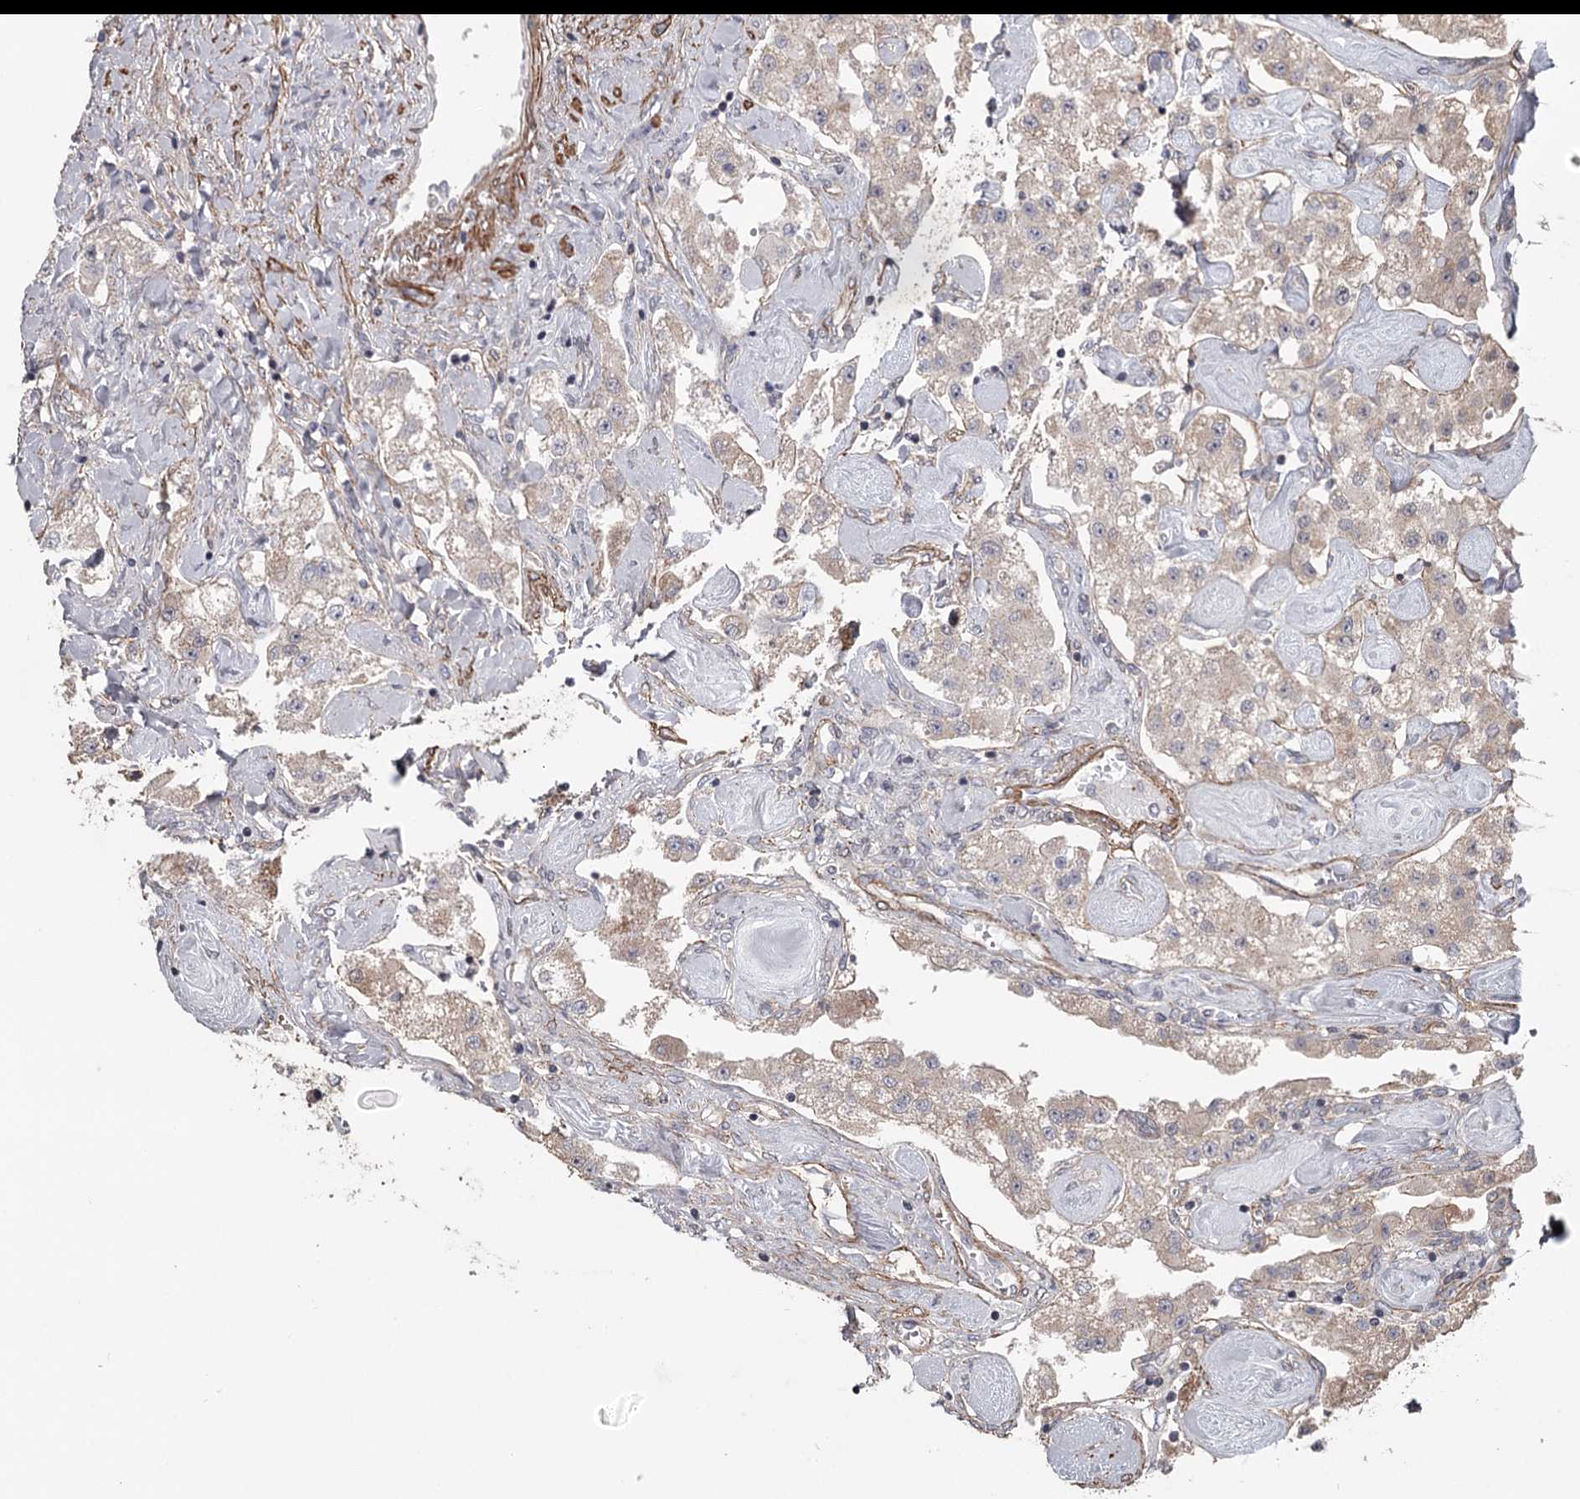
{"staining": {"intensity": "weak", "quantity": ">75%", "location": "cytoplasmic/membranous"}, "tissue": "carcinoid", "cell_type": "Tumor cells", "image_type": "cancer", "snomed": [{"axis": "morphology", "description": "Carcinoid, malignant, NOS"}, {"axis": "topography", "description": "Pancreas"}], "caption": "A low amount of weak cytoplasmic/membranous staining is identified in approximately >75% of tumor cells in carcinoid (malignant) tissue.", "gene": "DHRS9", "patient": {"sex": "male", "age": 41}}